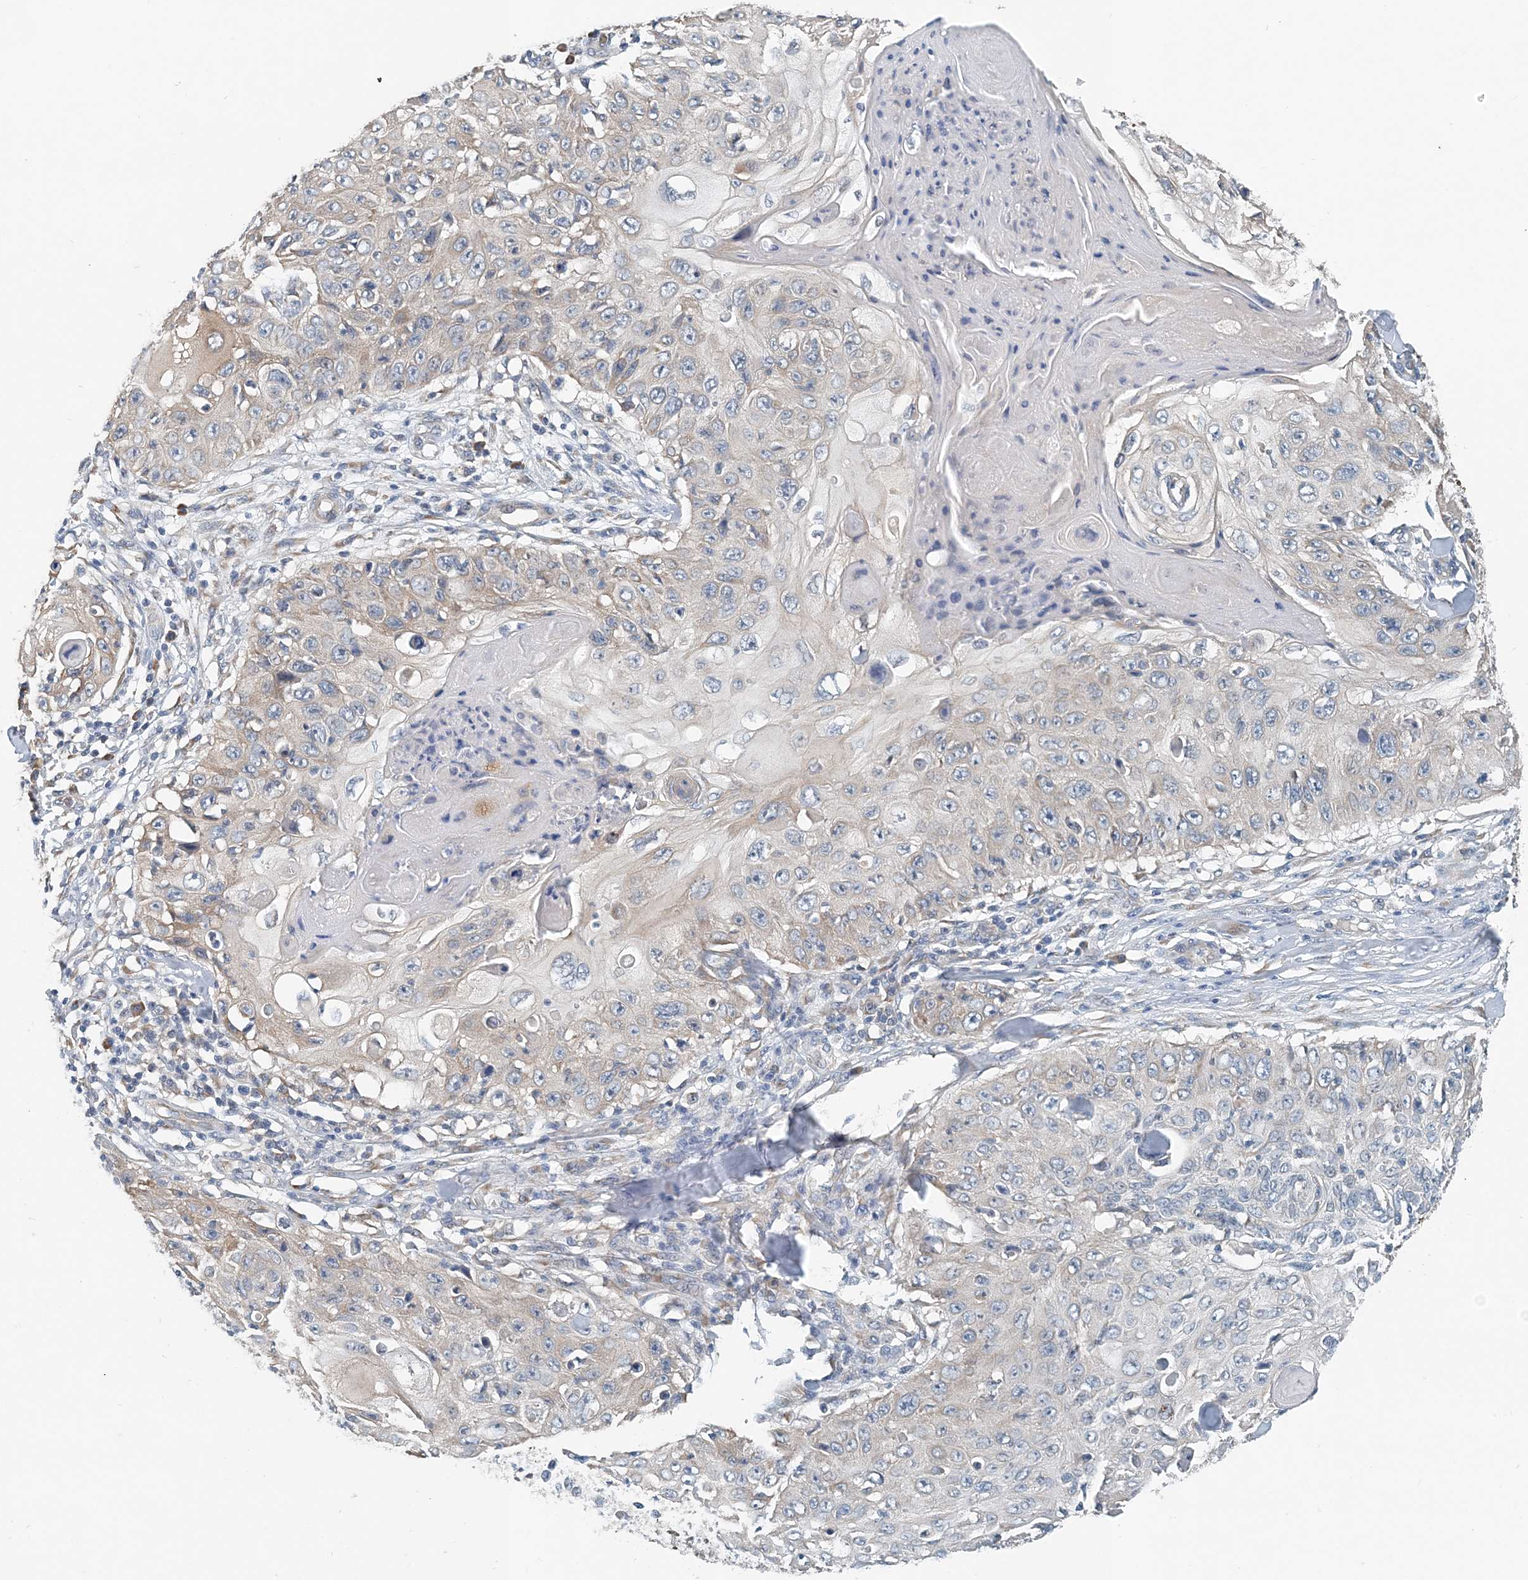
{"staining": {"intensity": "weak", "quantity": "25%-75%", "location": "cytoplasmic/membranous"}, "tissue": "skin cancer", "cell_type": "Tumor cells", "image_type": "cancer", "snomed": [{"axis": "morphology", "description": "Squamous cell carcinoma, NOS"}, {"axis": "topography", "description": "Skin"}], "caption": "IHC (DAB (3,3'-diaminobenzidine)) staining of squamous cell carcinoma (skin) reveals weak cytoplasmic/membranous protein expression in approximately 25%-75% of tumor cells. Nuclei are stained in blue.", "gene": "EEF1A2", "patient": {"sex": "male", "age": 86}}